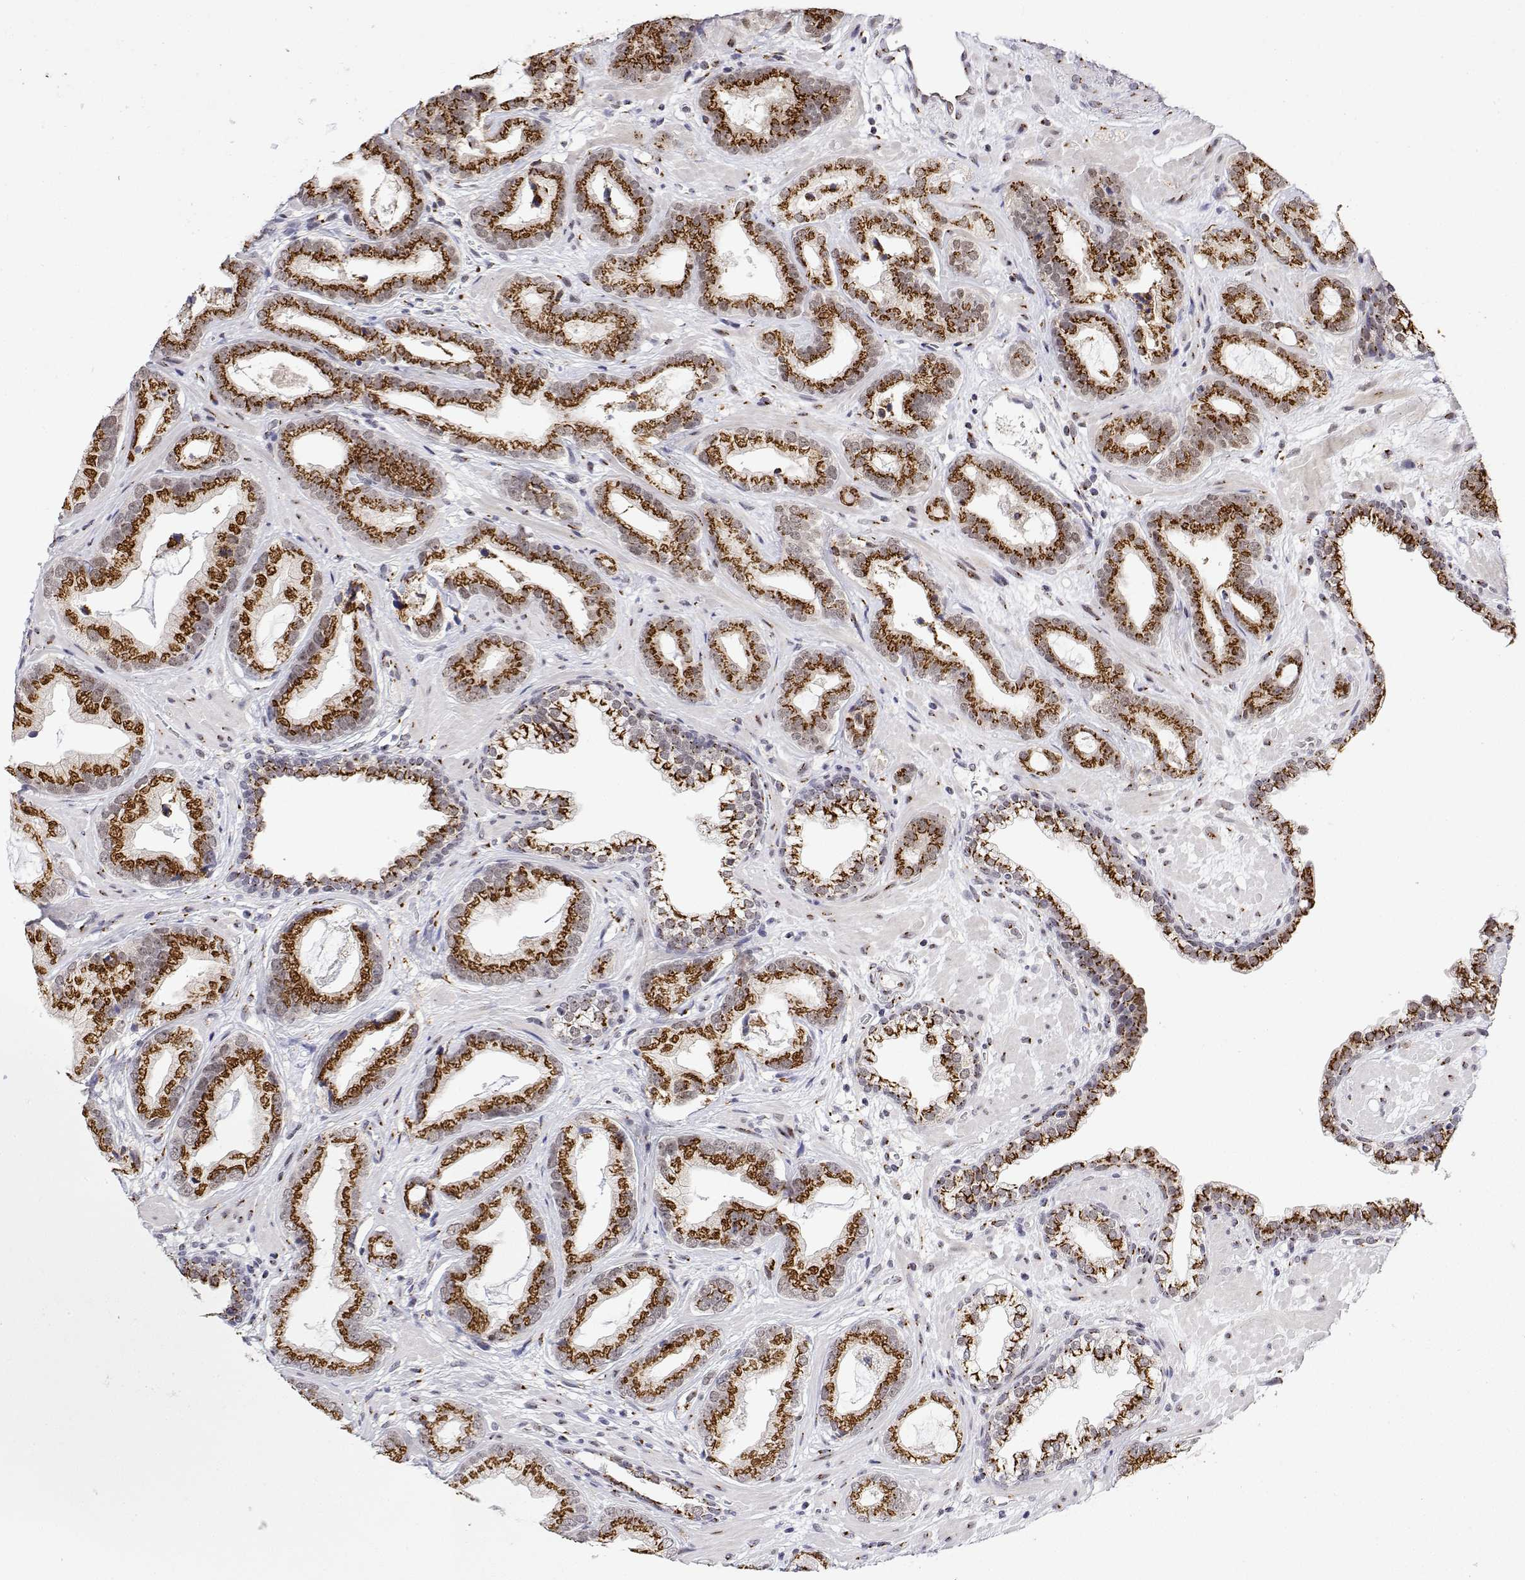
{"staining": {"intensity": "strong", "quantity": ">75%", "location": "cytoplasmic/membranous"}, "tissue": "prostate cancer", "cell_type": "Tumor cells", "image_type": "cancer", "snomed": [{"axis": "morphology", "description": "Adenocarcinoma, Low grade"}, {"axis": "topography", "description": "Prostate"}], "caption": "A brown stain labels strong cytoplasmic/membranous positivity of a protein in prostate cancer tumor cells. (Brightfield microscopy of DAB IHC at high magnification).", "gene": "YIPF3", "patient": {"sex": "male", "age": 62}}